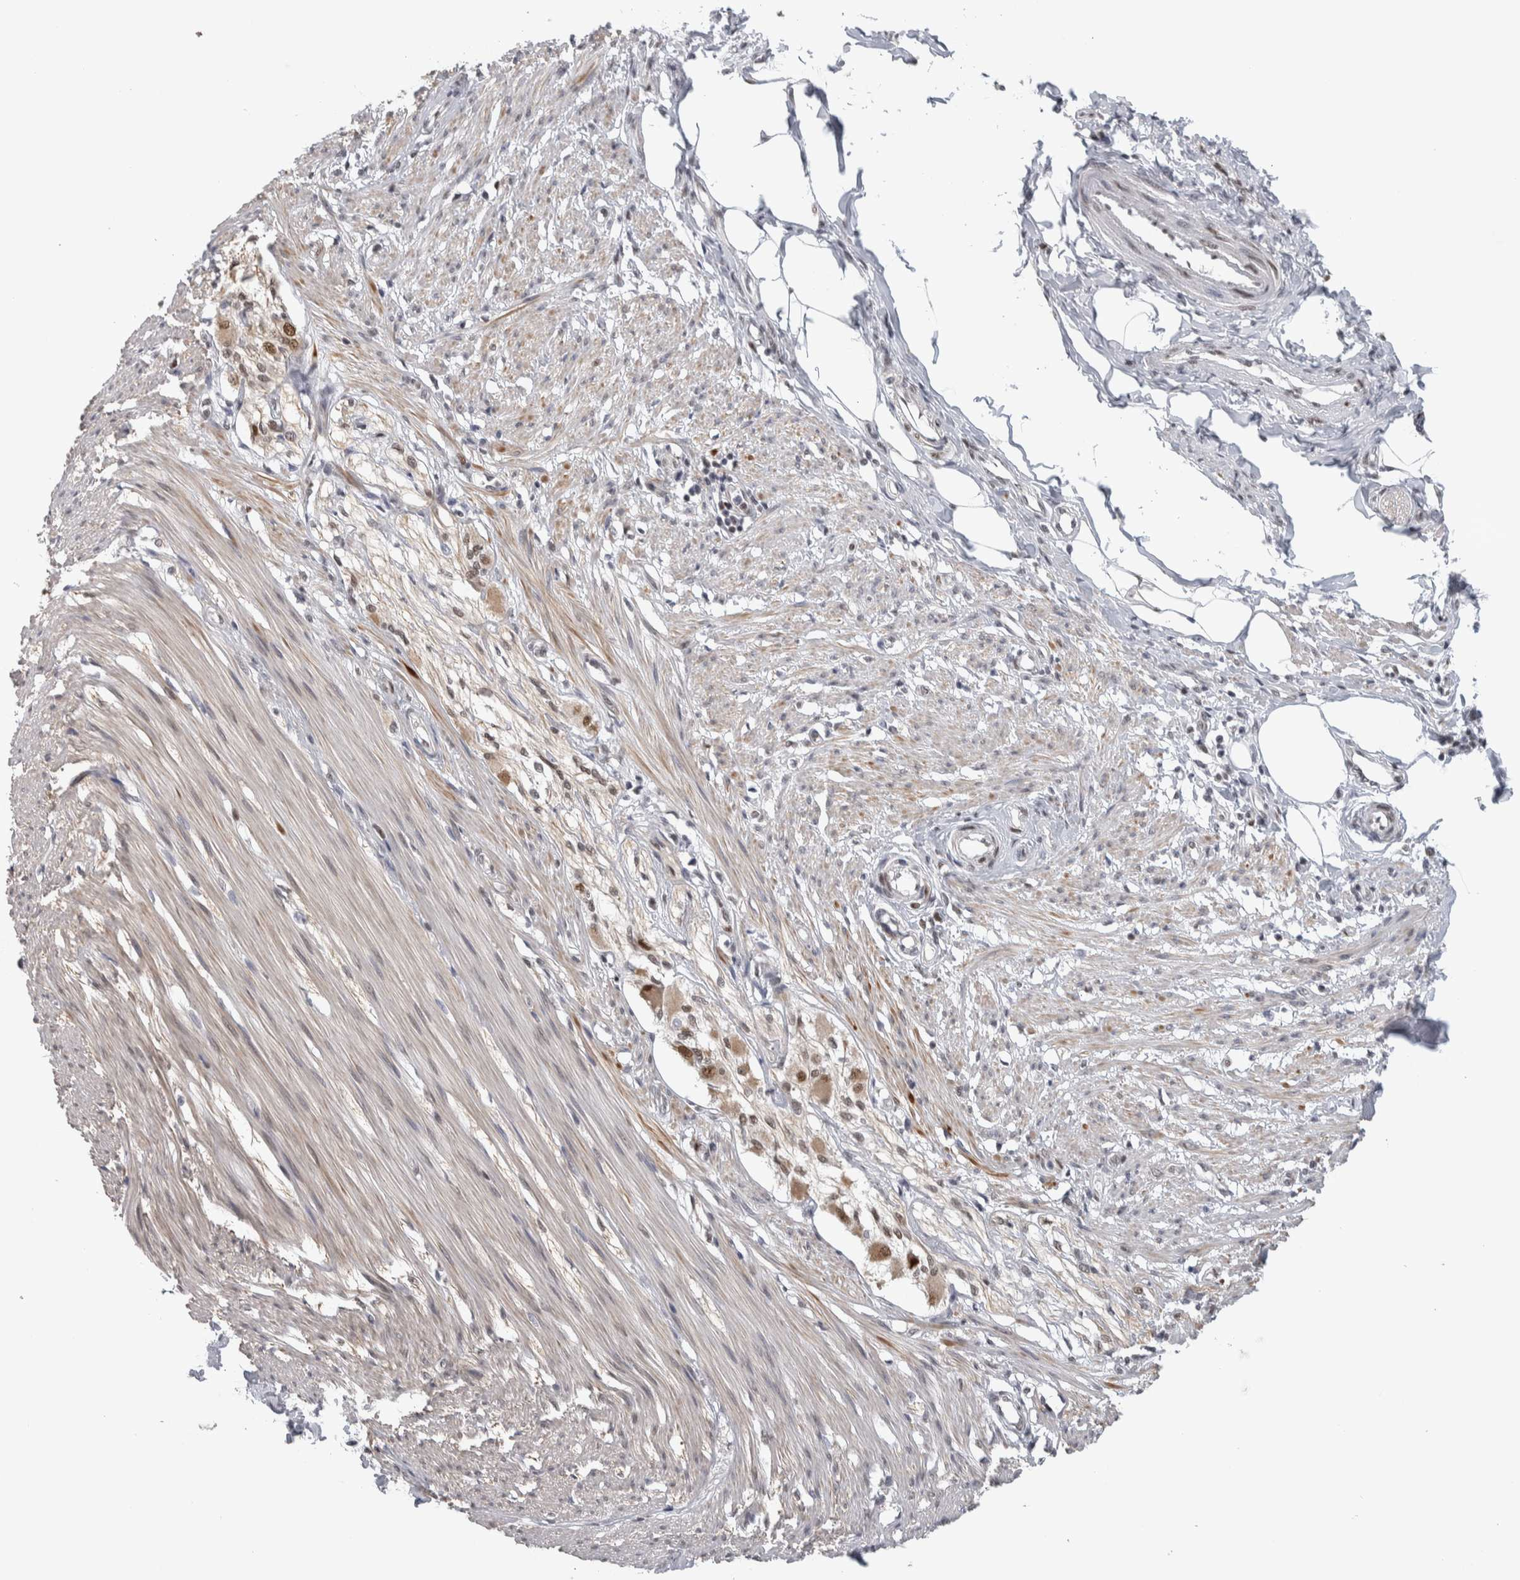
{"staining": {"intensity": "moderate", "quantity": ">75%", "location": "cytoplasmic/membranous,nuclear"}, "tissue": "smooth muscle", "cell_type": "Smooth muscle cells", "image_type": "normal", "snomed": [{"axis": "morphology", "description": "Normal tissue, NOS"}, {"axis": "morphology", "description": "Adenocarcinoma, NOS"}, {"axis": "topography", "description": "Smooth muscle"}, {"axis": "topography", "description": "Colon"}], "caption": "A high-resolution micrograph shows immunohistochemistry staining of normal smooth muscle, which shows moderate cytoplasmic/membranous,nuclear expression in approximately >75% of smooth muscle cells.", "gene": "HEXIM2", "patient": {"sex": "male", "age": 14}}